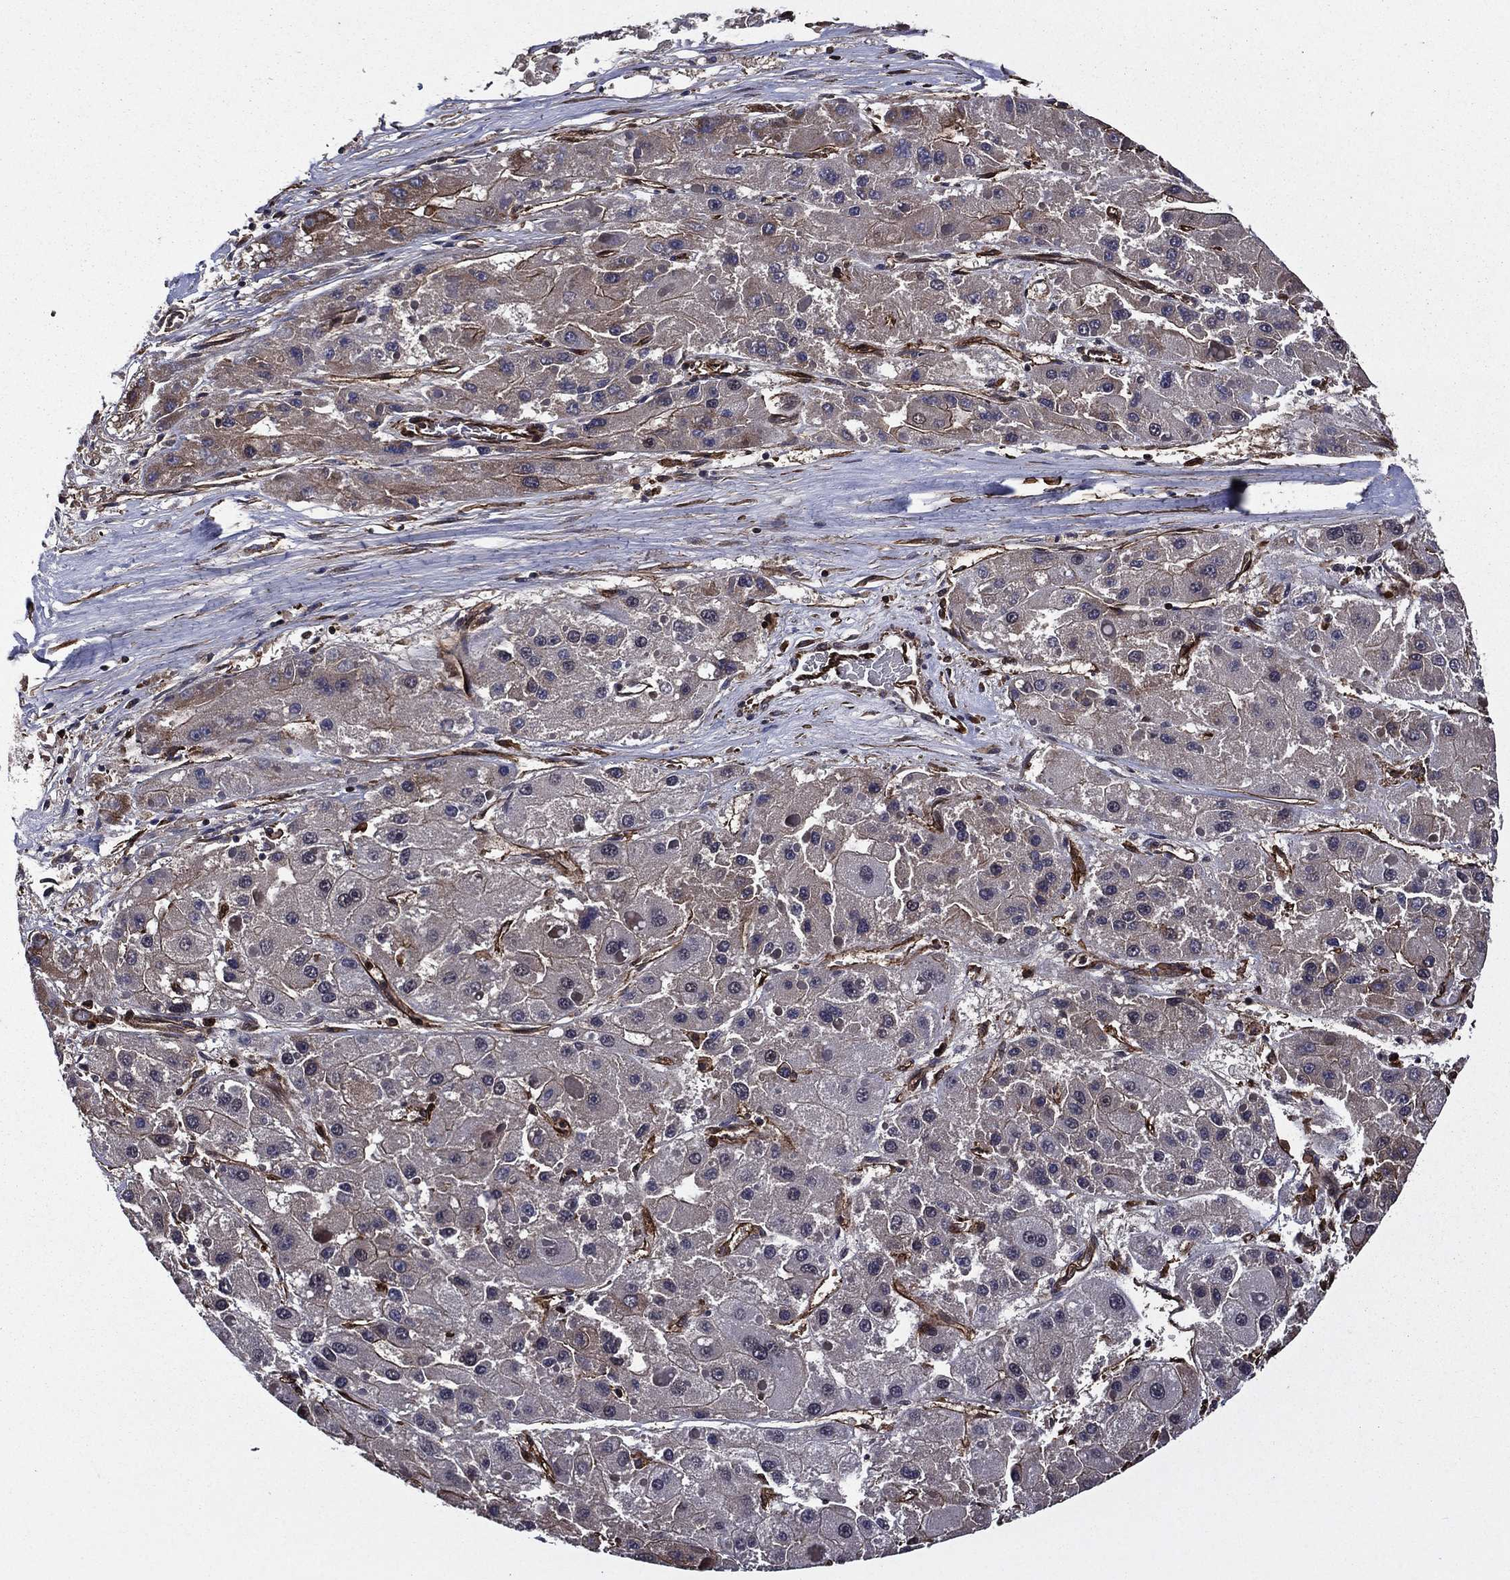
{"staining": {"intensity": "weak", "quantity": "25%-75%", "location": "cytoplasmic/membranous"}, "tissue": "liver cancer", "cell_type": "Tumor cells", "image_type": "cancer", "snomed": [{"axis": "morphology", "description": "Carcinoma, Hepatocellular, NOS"}, {"axis": "topography", "description": "Liver"}], "caption": "A micrograph of hepatocellular carcinoma (liver) stained for a protein demonstrates weak cytoplasmic/membranous brown staining in tumor cells.", "gene": "PLPP3", "patient": {"sex": "female", "age": 73}}